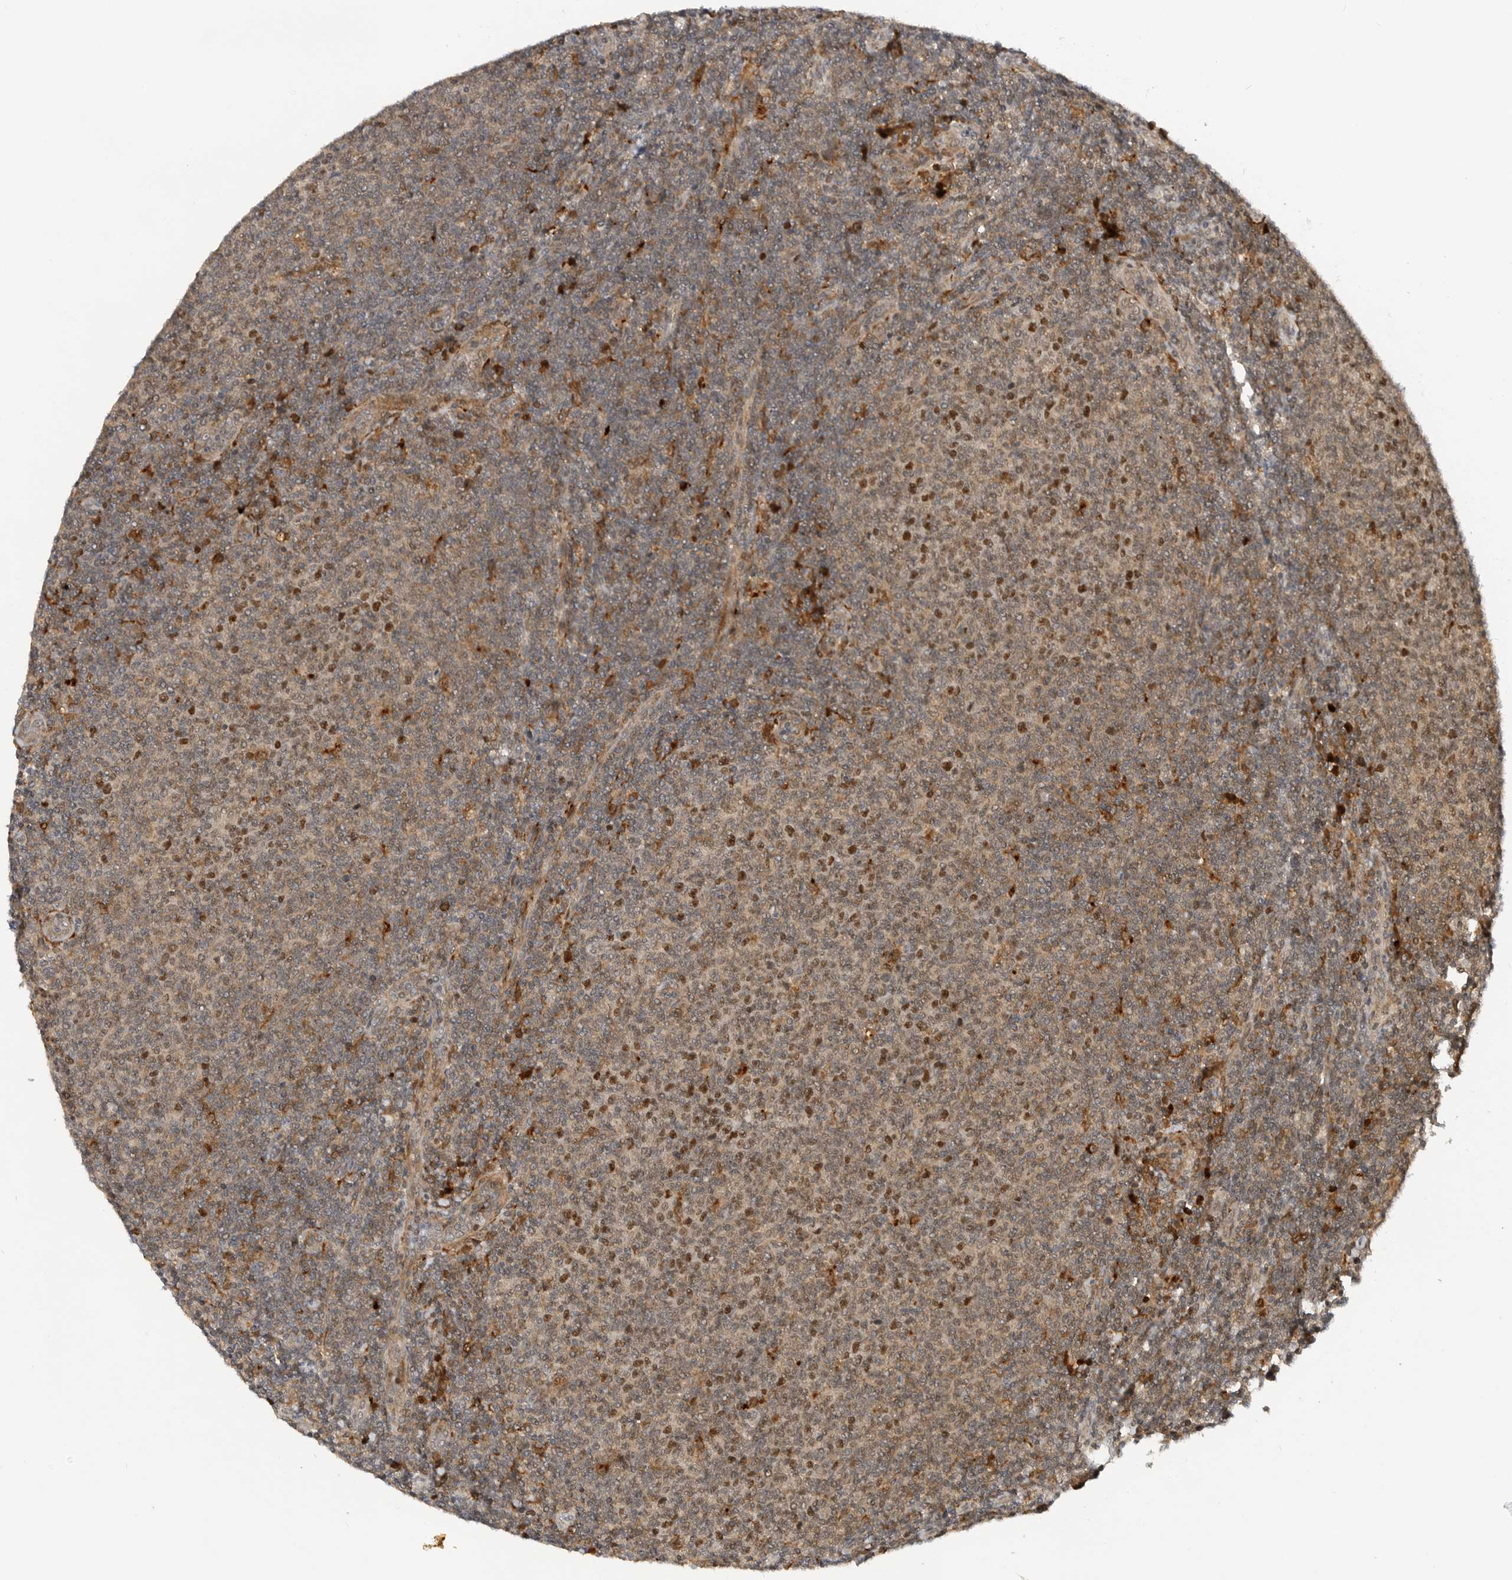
{"staining": {"intensity": "moderate", "quantity": "25%-75%", "location": "nuclear"}, "tissue": "lymphoma", "cell_type": "Tumor cells", "image_type": "cancer", "snomed": [{"axis": "morphology", "description": "Malignant lymphoma, non-Hodgkin's type, Low grade"}, {"axis": "topography", "description": "Lymph node"}], "caption": "Immunohistochemical staining of human lymphoma reveals moderate nuclear protein positivity in about 25%-75% of tumor cells.", "gene": "CSNK1G3", "patient": {"sex": "male", "age": 66}}